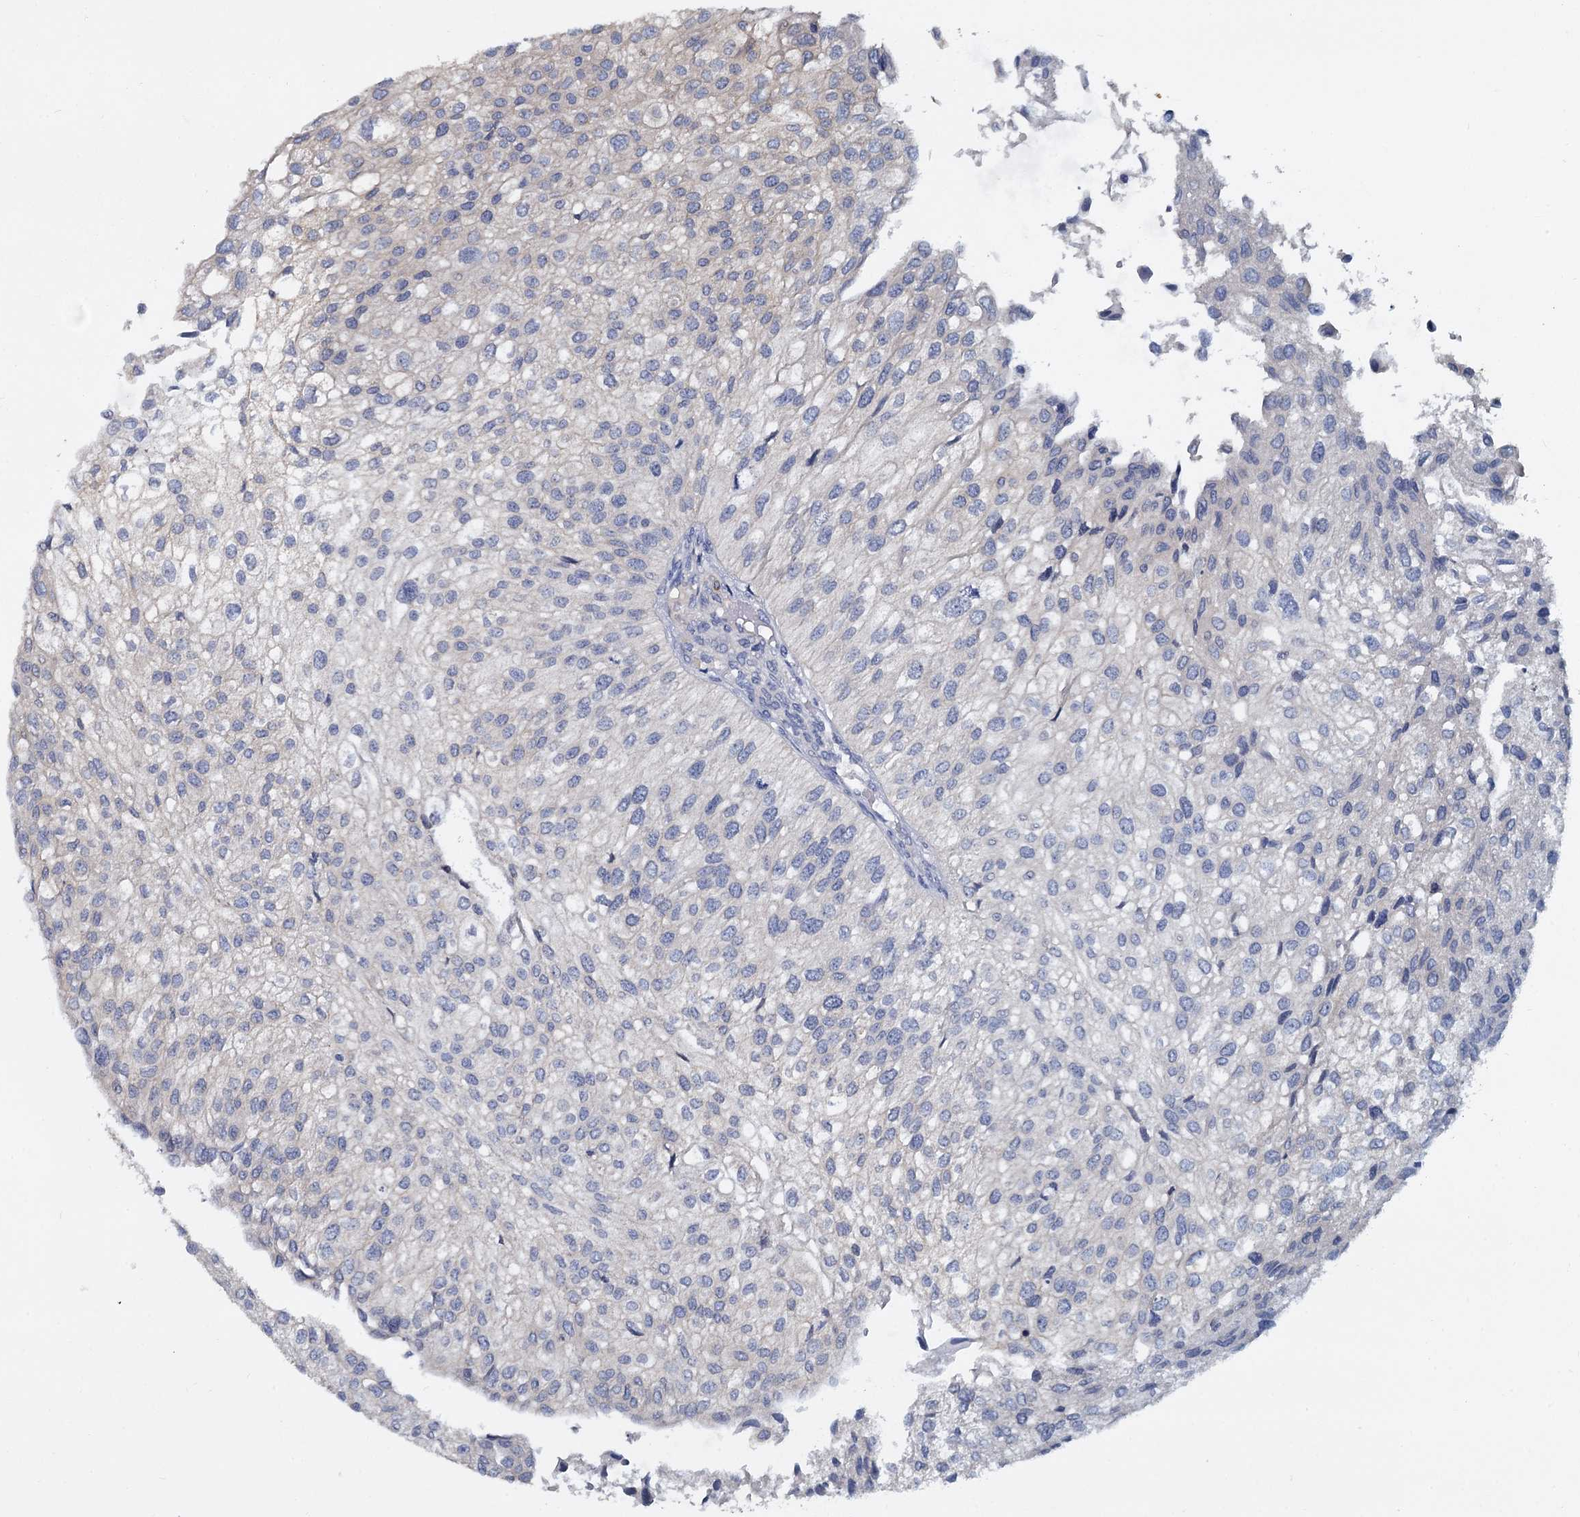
{"staining": {"intensity": "negative", "quantity": "none", "location": "none"}, "tissue": "urothelial cancer", "cell_type": "Tumor cells", "image_type": "cancer", "snomed": [{"axis": "morphology", "description": "Urothelial carcinoma, Low grade"}, {"axis": "topography", "description": "Urinary bladder"}], "caption": "A high-resolution image shows immunohistochemistry (IHC) staining of urothelial cancer, which demonstrates no significant positivity in tumor cells.", "gene": "ACSM3", "patient": {"sex": "female", "age": 89}}